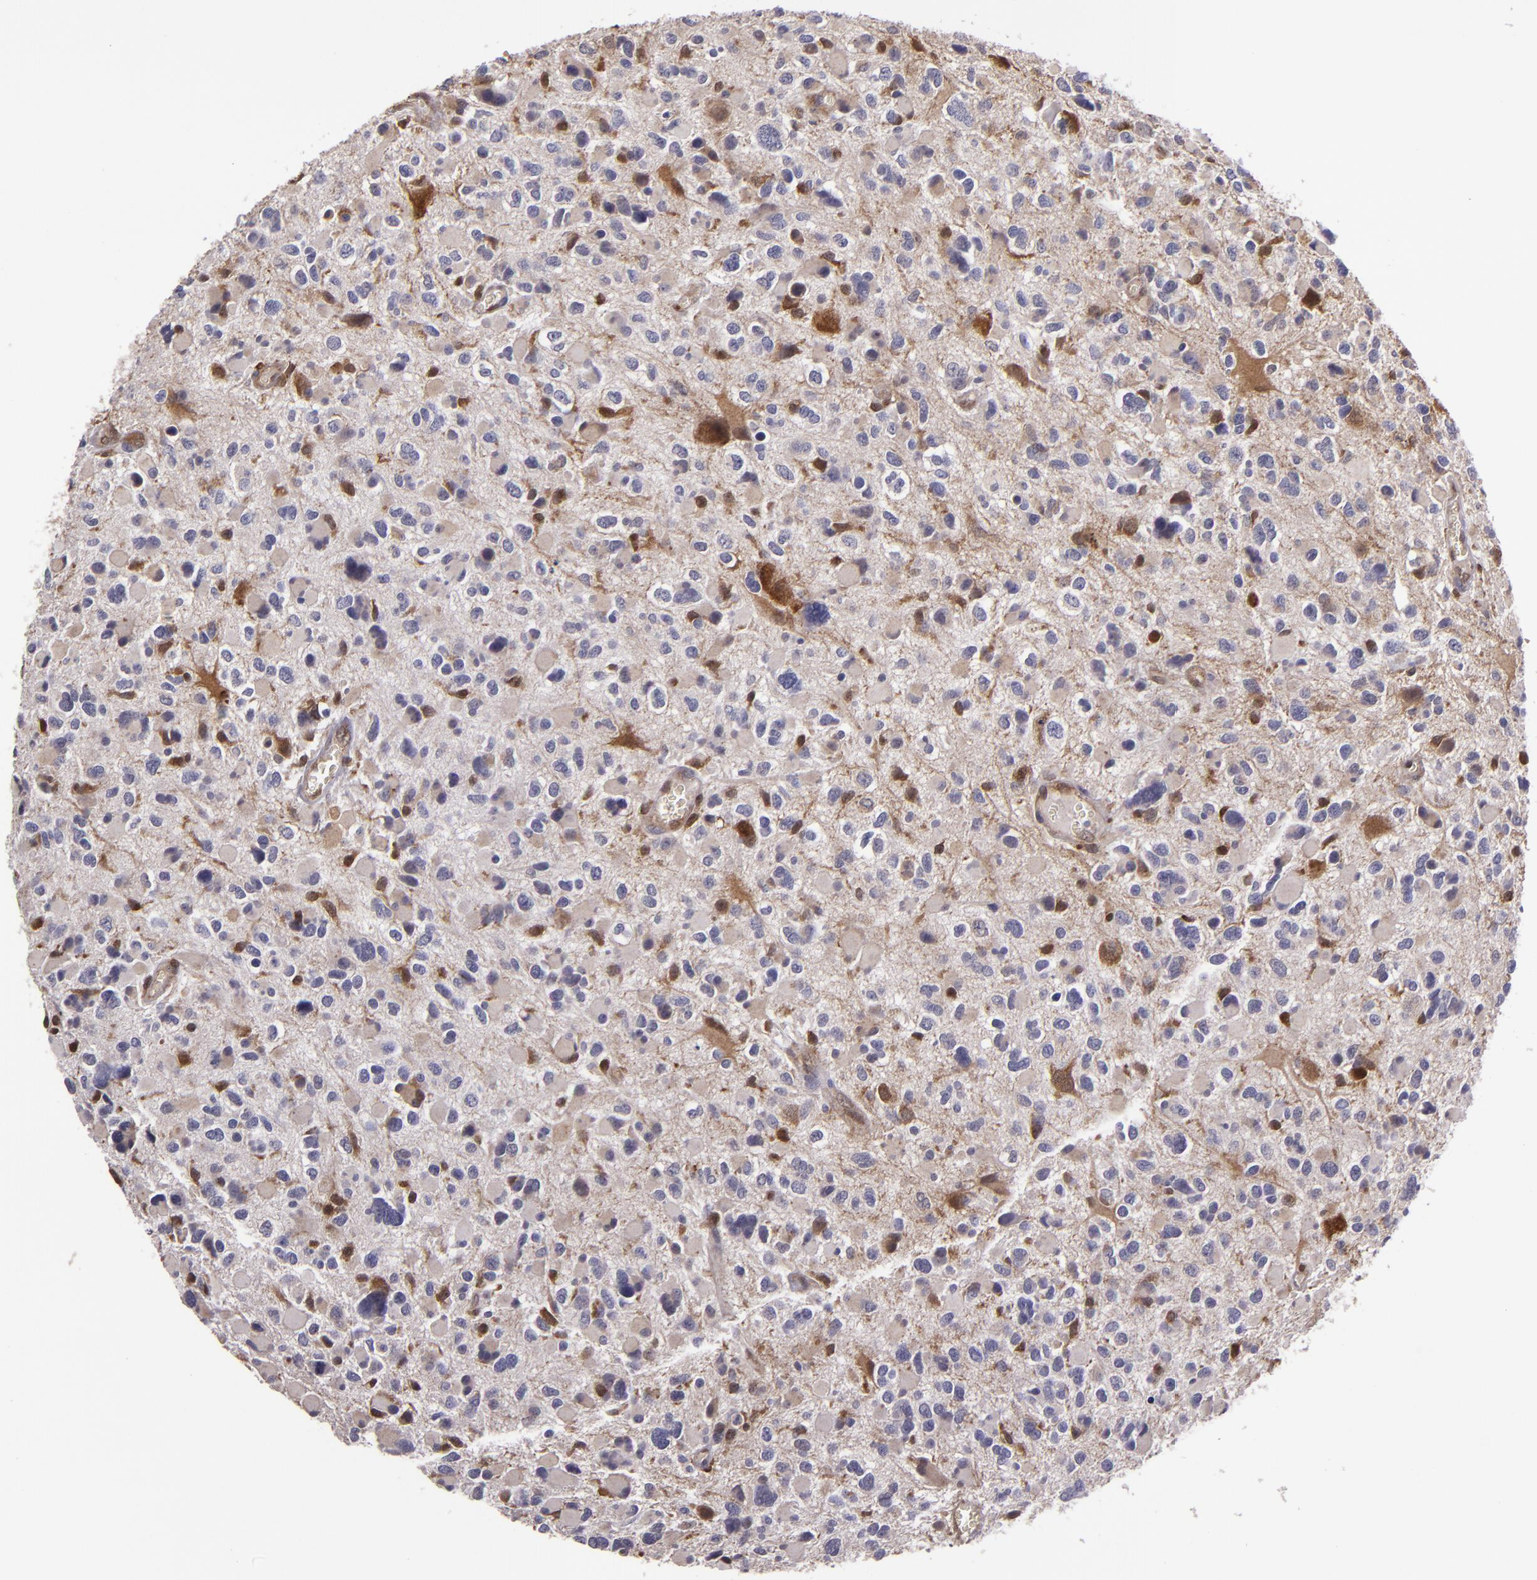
{"staining": {"intensity": "negative", "quantity": "none", "location": "none"}, "tissue": "glioma", "cell_type": "Tumor cells", "image_type": "cancer", "snomed": [{"axis": "morphology", "description": "Glioma, malignant, High grade"}, {"axis": "topography", "description": "Brain"}], "caption": "A photomicrograph of human high-grade glioma (malignant) is negative for staining in tumor cells.", "gene": "FHIT", "patient": {"sex": "female", "age": 37}}